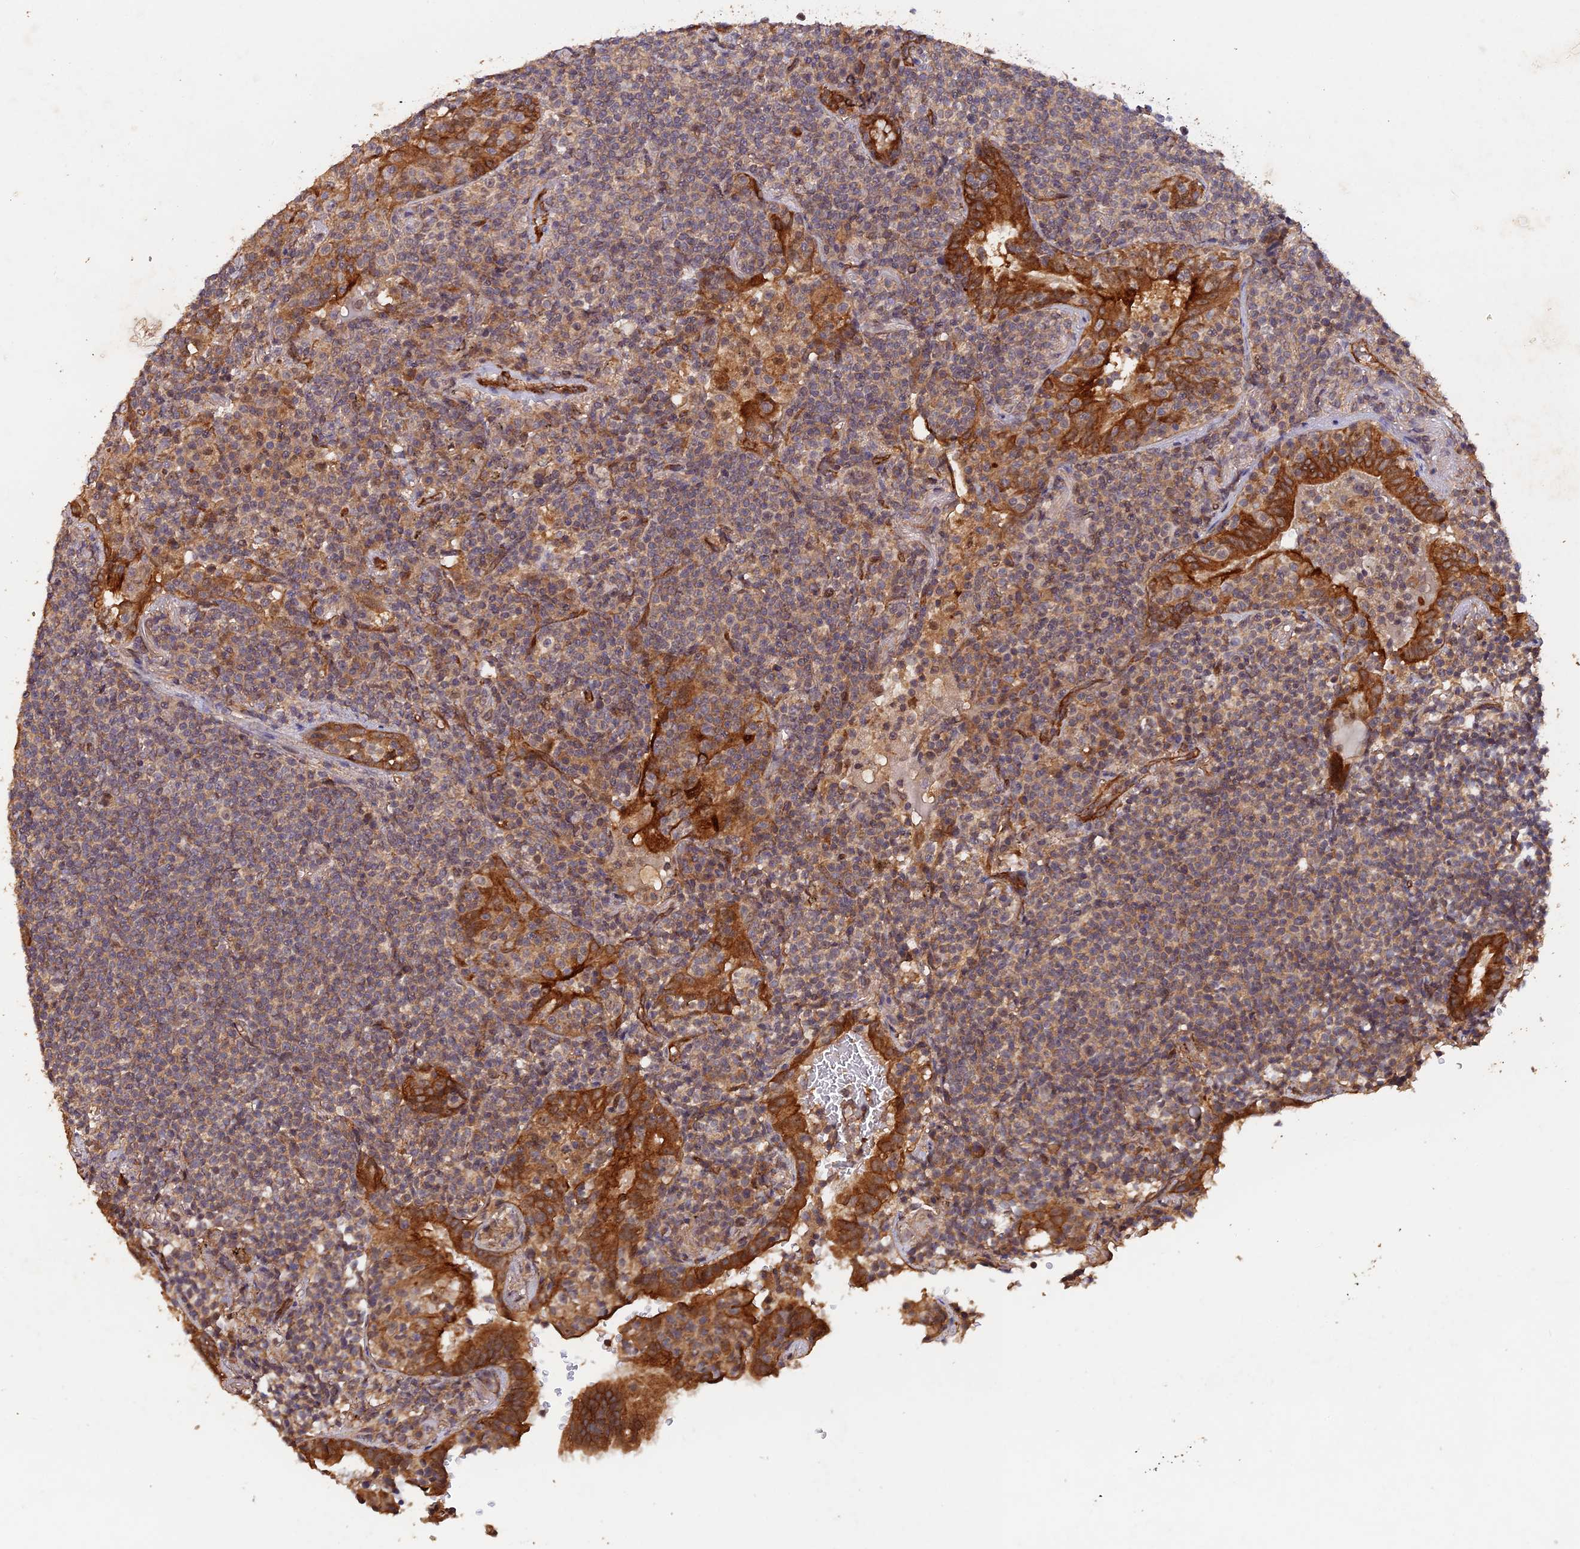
{"staining": {"intensity": "weak", "quantity": "<25%", "location": "cytoplasmic/membranous"}, "tissue": "lymphoma", "cell_type": "Tumor cells", "image_type": "cancer", "snomed": [{"axis": "morphology", "description": "Malignant lymphoma, non-Hodgkin's type, Low grade"}, {"axis": "topography", "description": "Lung"}], "caption": "IHC histopathology image of neoplastic tissue: low-grade malignant lymphoma, non-Hodgkin's type stained with DAB (3,3'-diaminobenzidine) reveals no significant protein staining in tumor cells. (DAB immunohistochemistry (IHC), high magnification).", "gene": "RALGAPA2", "patient": {"sex": "female", "age": 71}}